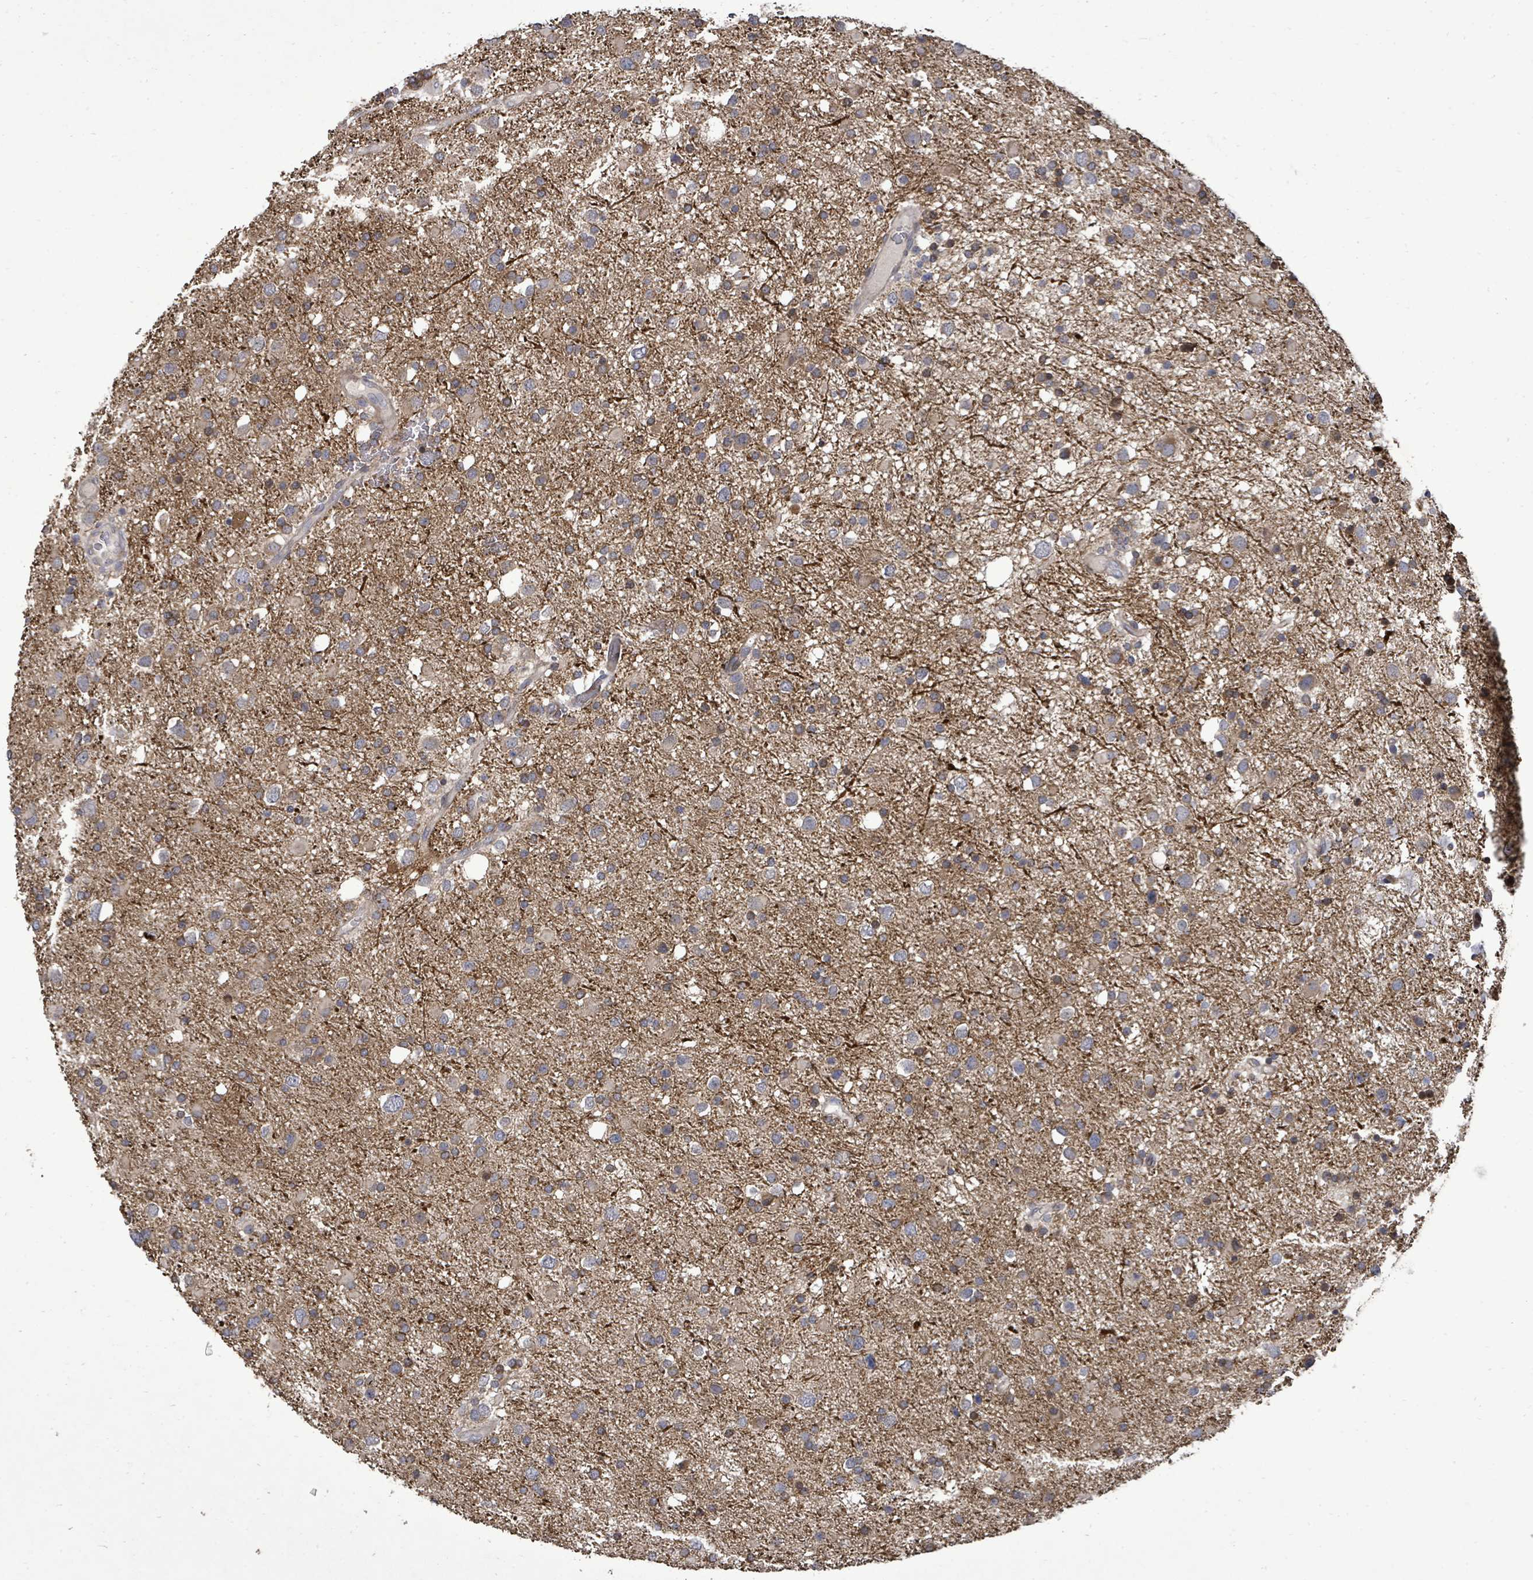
{"staining": {"intensity": "weak", "quantity": "<25%", "location": "cytoplasmic/membranous"}, "tissue": "glioma", "cell_type": "Tumor cells", "image_type": "cancer", "snomed": [{"axis": "morphology", "description": "Glioma, malignant, Low grade"}, {"axis": "topography", "description": "Brain"}], "caption": "IHC of human glioma demonstrates no staining in tumor cells.", "gene": "KRTAP27-1", "patient": {"sex": "female", "age": 32}}